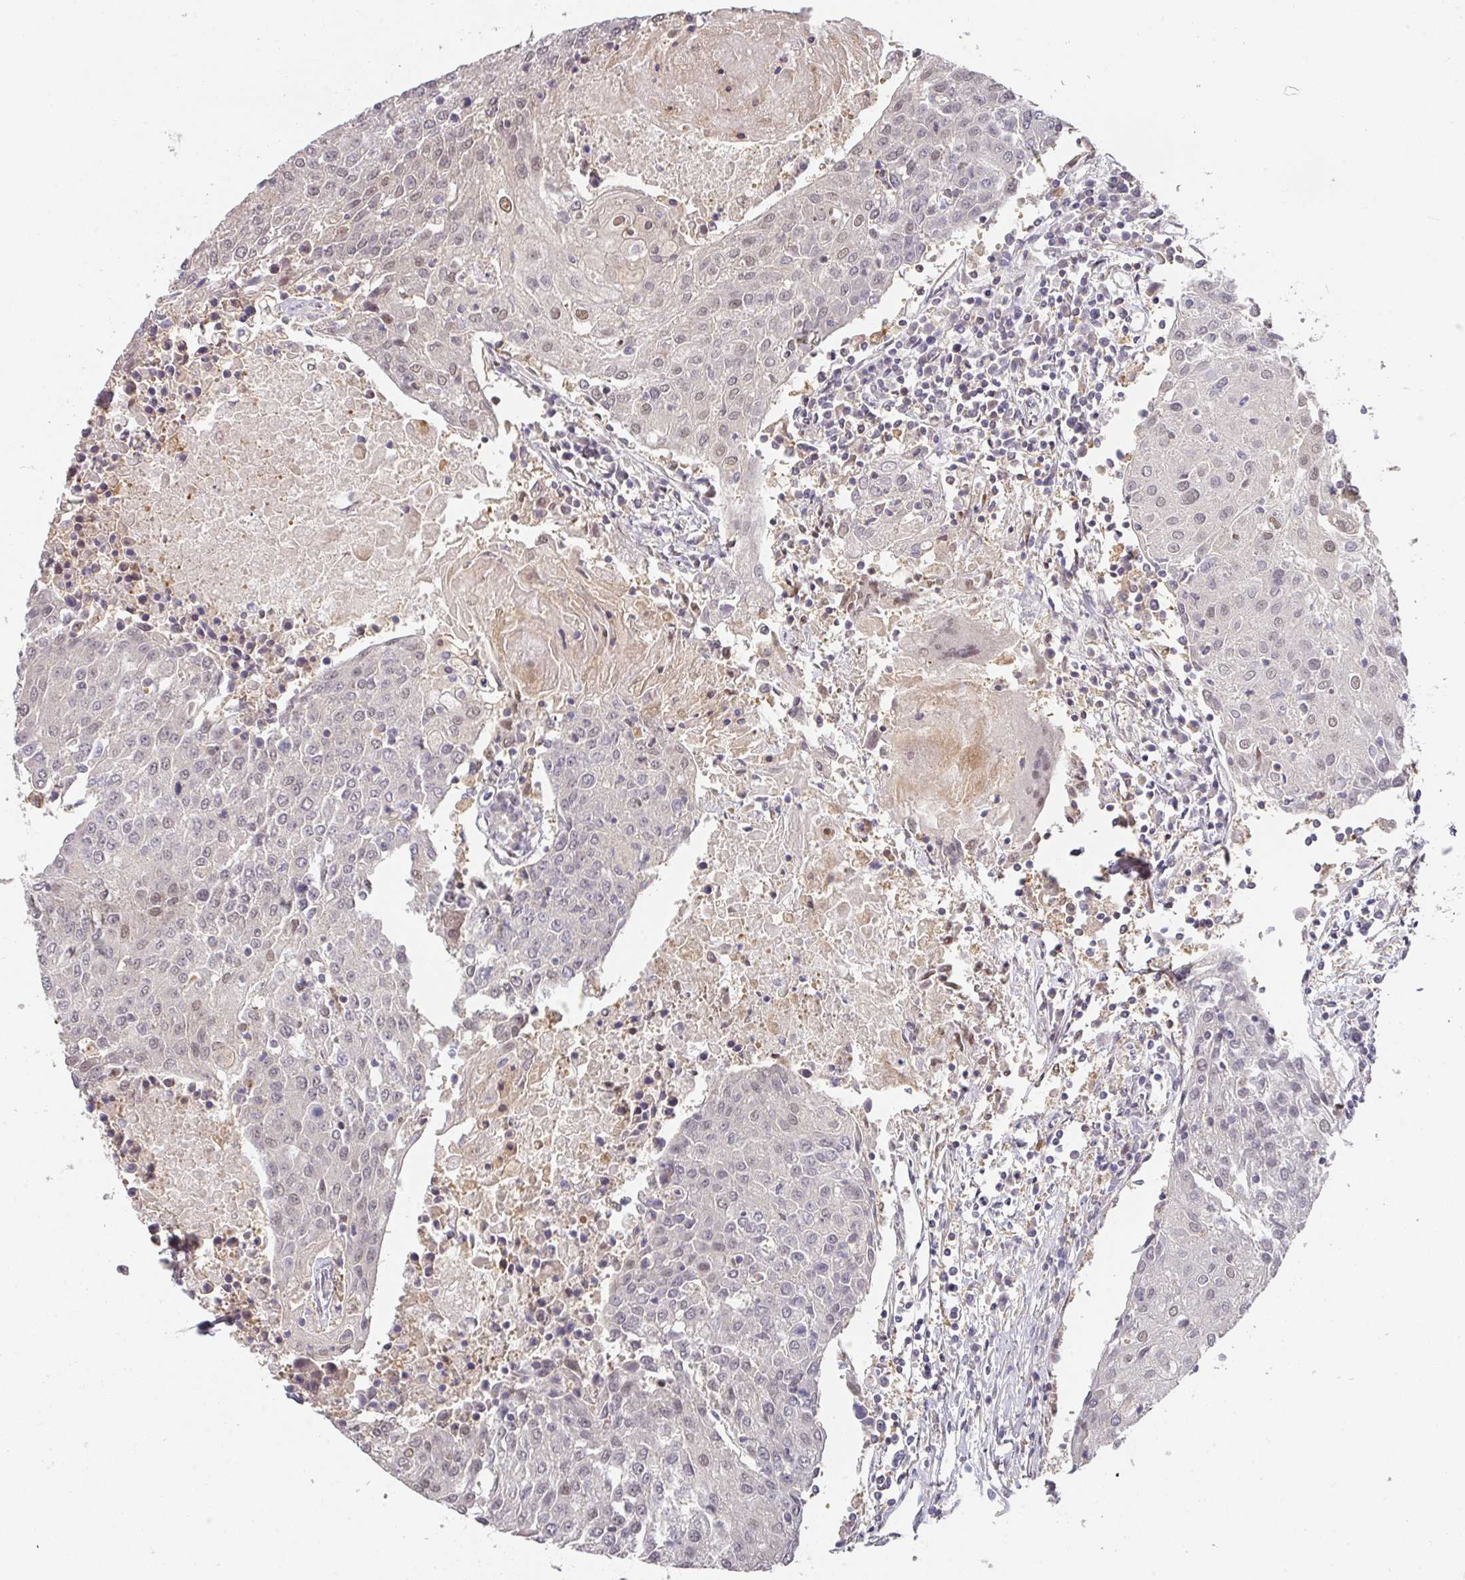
{"staining": {"intensity": "weak", "quantity": "25%-75%", "location": "nuclear"}, "tissue": "urothelial cancer", "cell_type": "Tumor cells", "image_type": "cancer", "snomed": [{"axis": "morphology", "description": "Urothelial carcinoma, High grade"}, {"axis": "topography", "description": "Urinary bladder"}], "caption": "Immunohistochemical staining of human high-grade urothelial carcinoma exhibits low levels of weak nuclear positivity in about 25%-75% of tumor cells.", "gene": "FOXN4", "patient": {"sex": "female", "age": 85}}